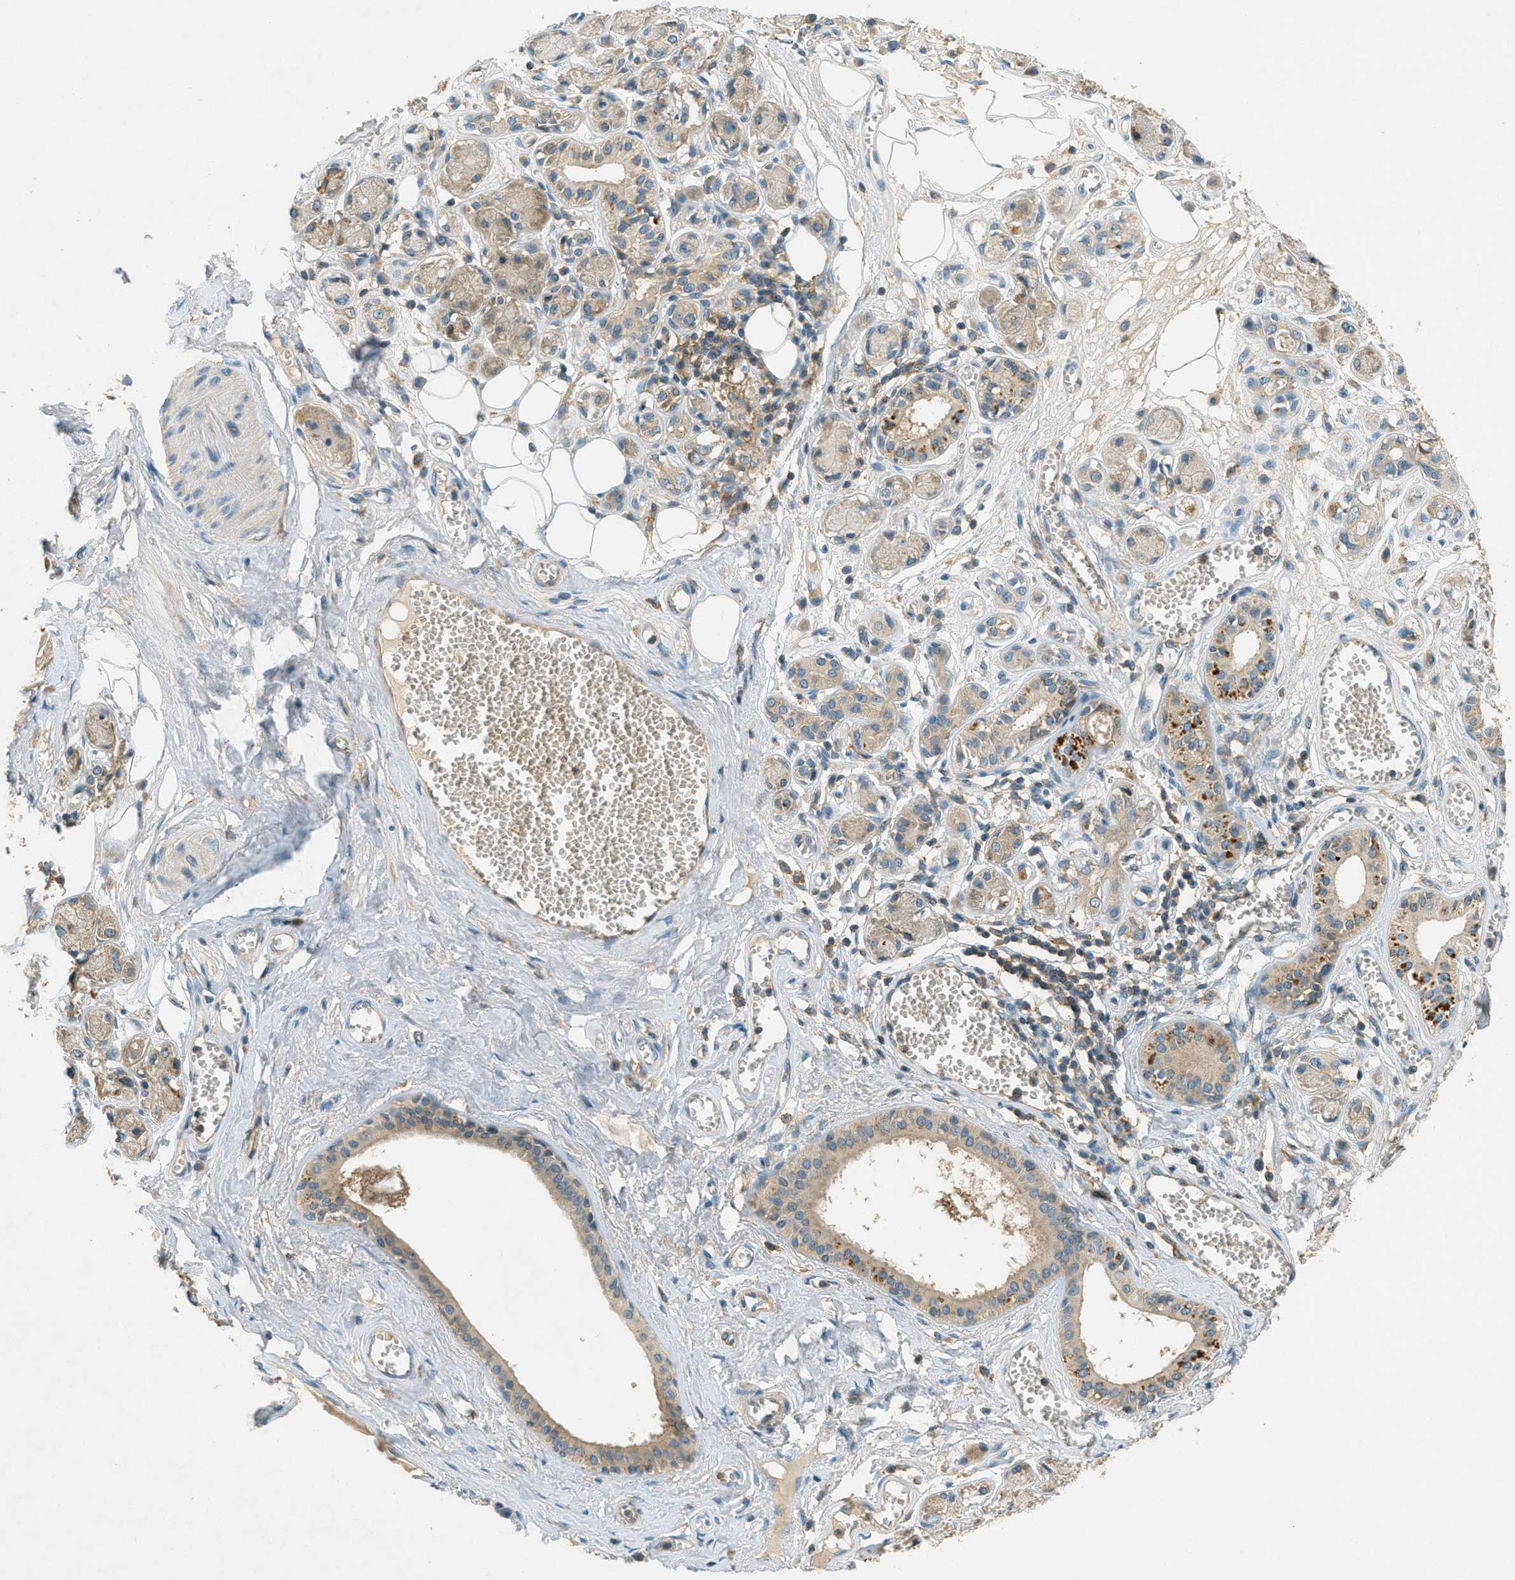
{"staining": {"intensity": "moderate", "quantity": ">75%", "location": "cytoplasmic/membranous"}, "tissue": "adipose tissue", "cell_type": "Adipocytes", "image_type": "normal", "snomed": [{"axis": "morphology", "description": "Normal tissue, NOS"}, {"axis": "morphology", "description": "Inflammation, NOS"}, {"axis": "topography", "description": "Salivary gland"}, {"axis": "topography", "description": "Peripheral nerve tissue"}], "caption": "Protein staining of benign adipose tissue exhibits moderate cytoplasmic/membranous expression in about >75% of adipocytes.", "gene": "NUDT4B", "patient": {"sex": "female", "age": 75}}